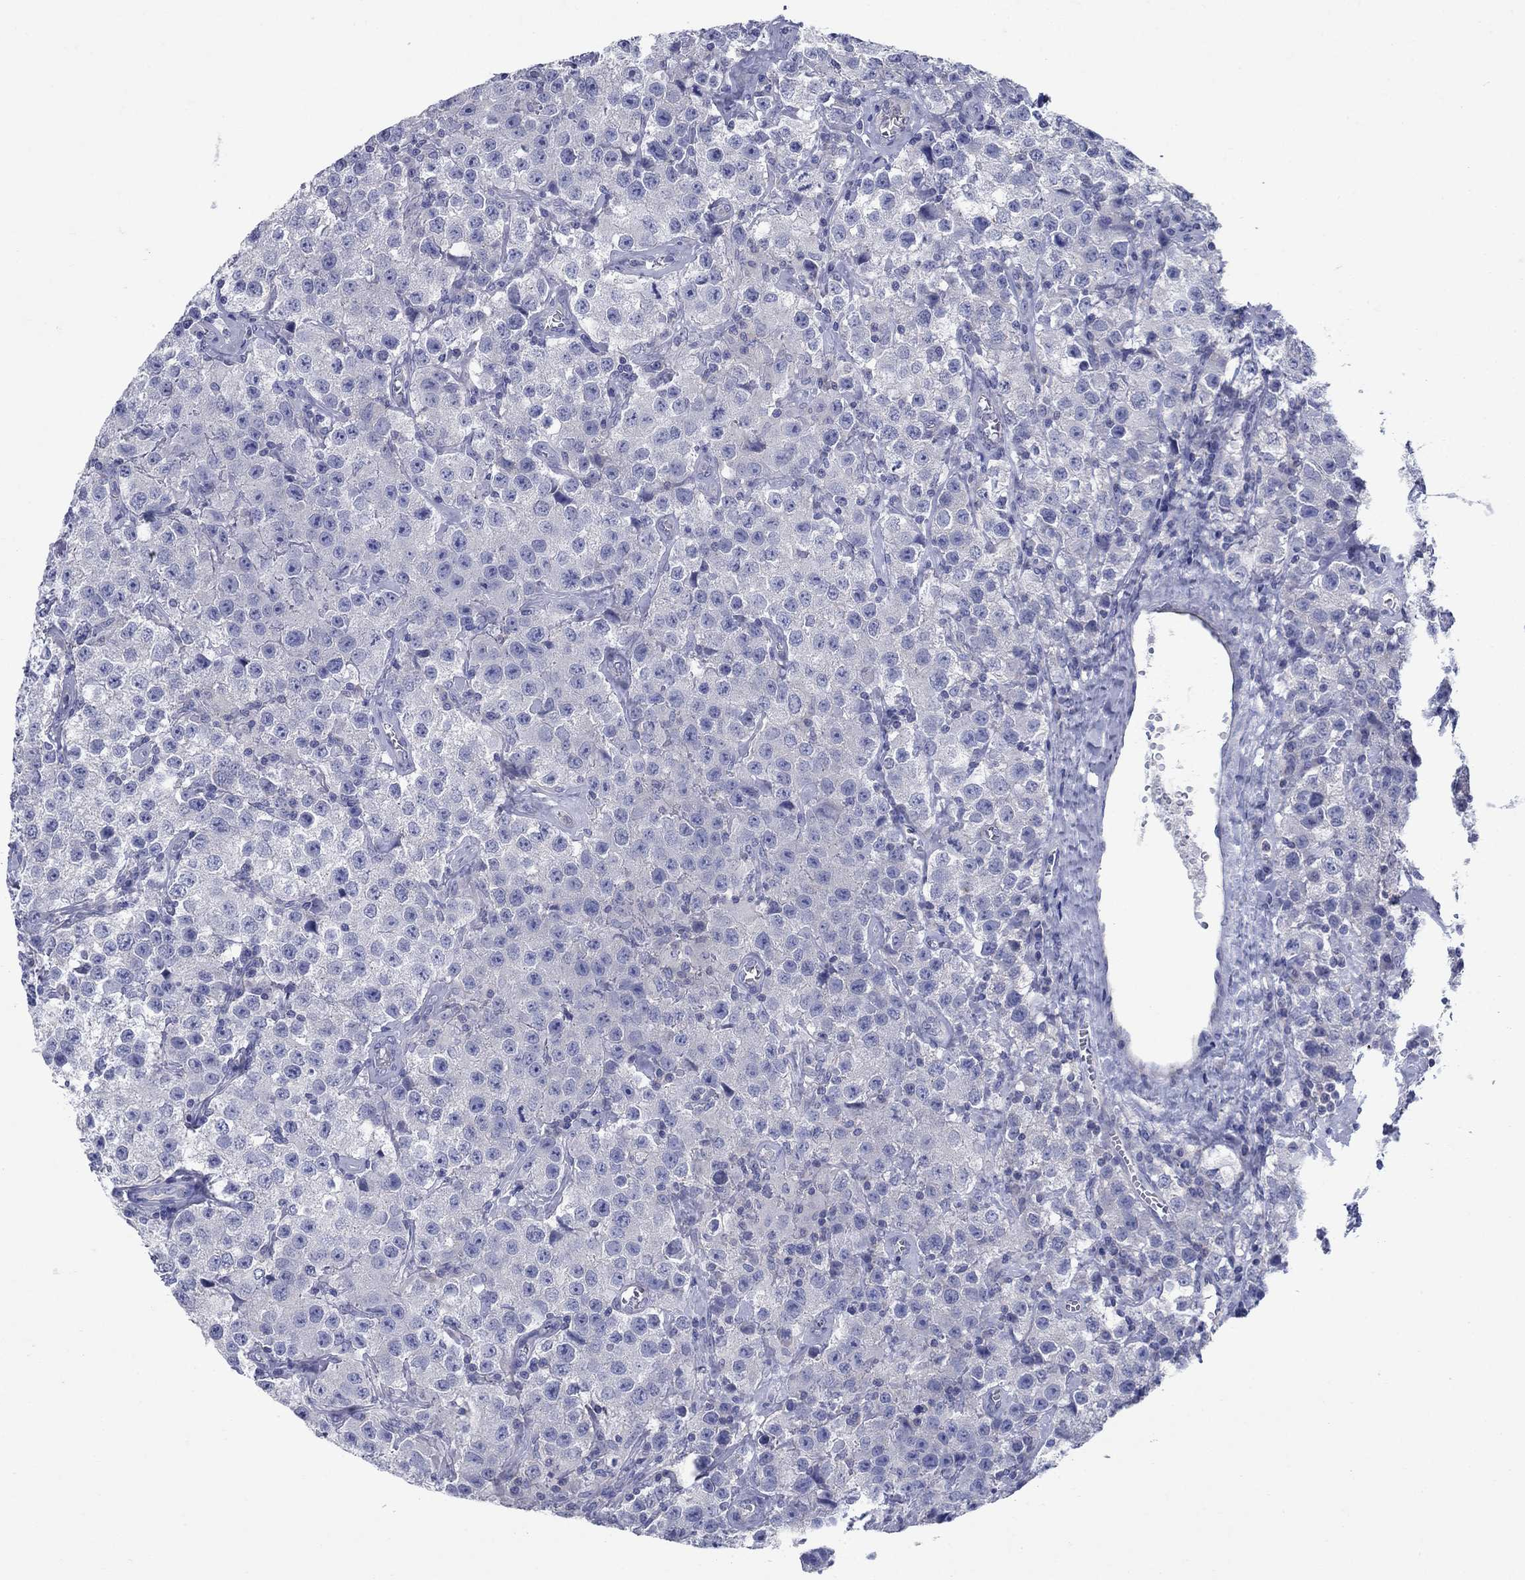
{"staining": {"intensity": "negative", "quantity": "none", "location": "none"}, "tissue": "testis cancer", "cell_type": "Tumor cells", "image_type": "cancer", "snomed": [{"axis": "morphology", "description": "Seminoma, NOS"}, {"axis": "topography", "description": "Testis"}], "caption": "The micrograph reveals no significant positivity in tumor cells of testis cancer (seminoma).", "gene": "SULT2B1", "patient": {"sex": "male", "age": 52}}